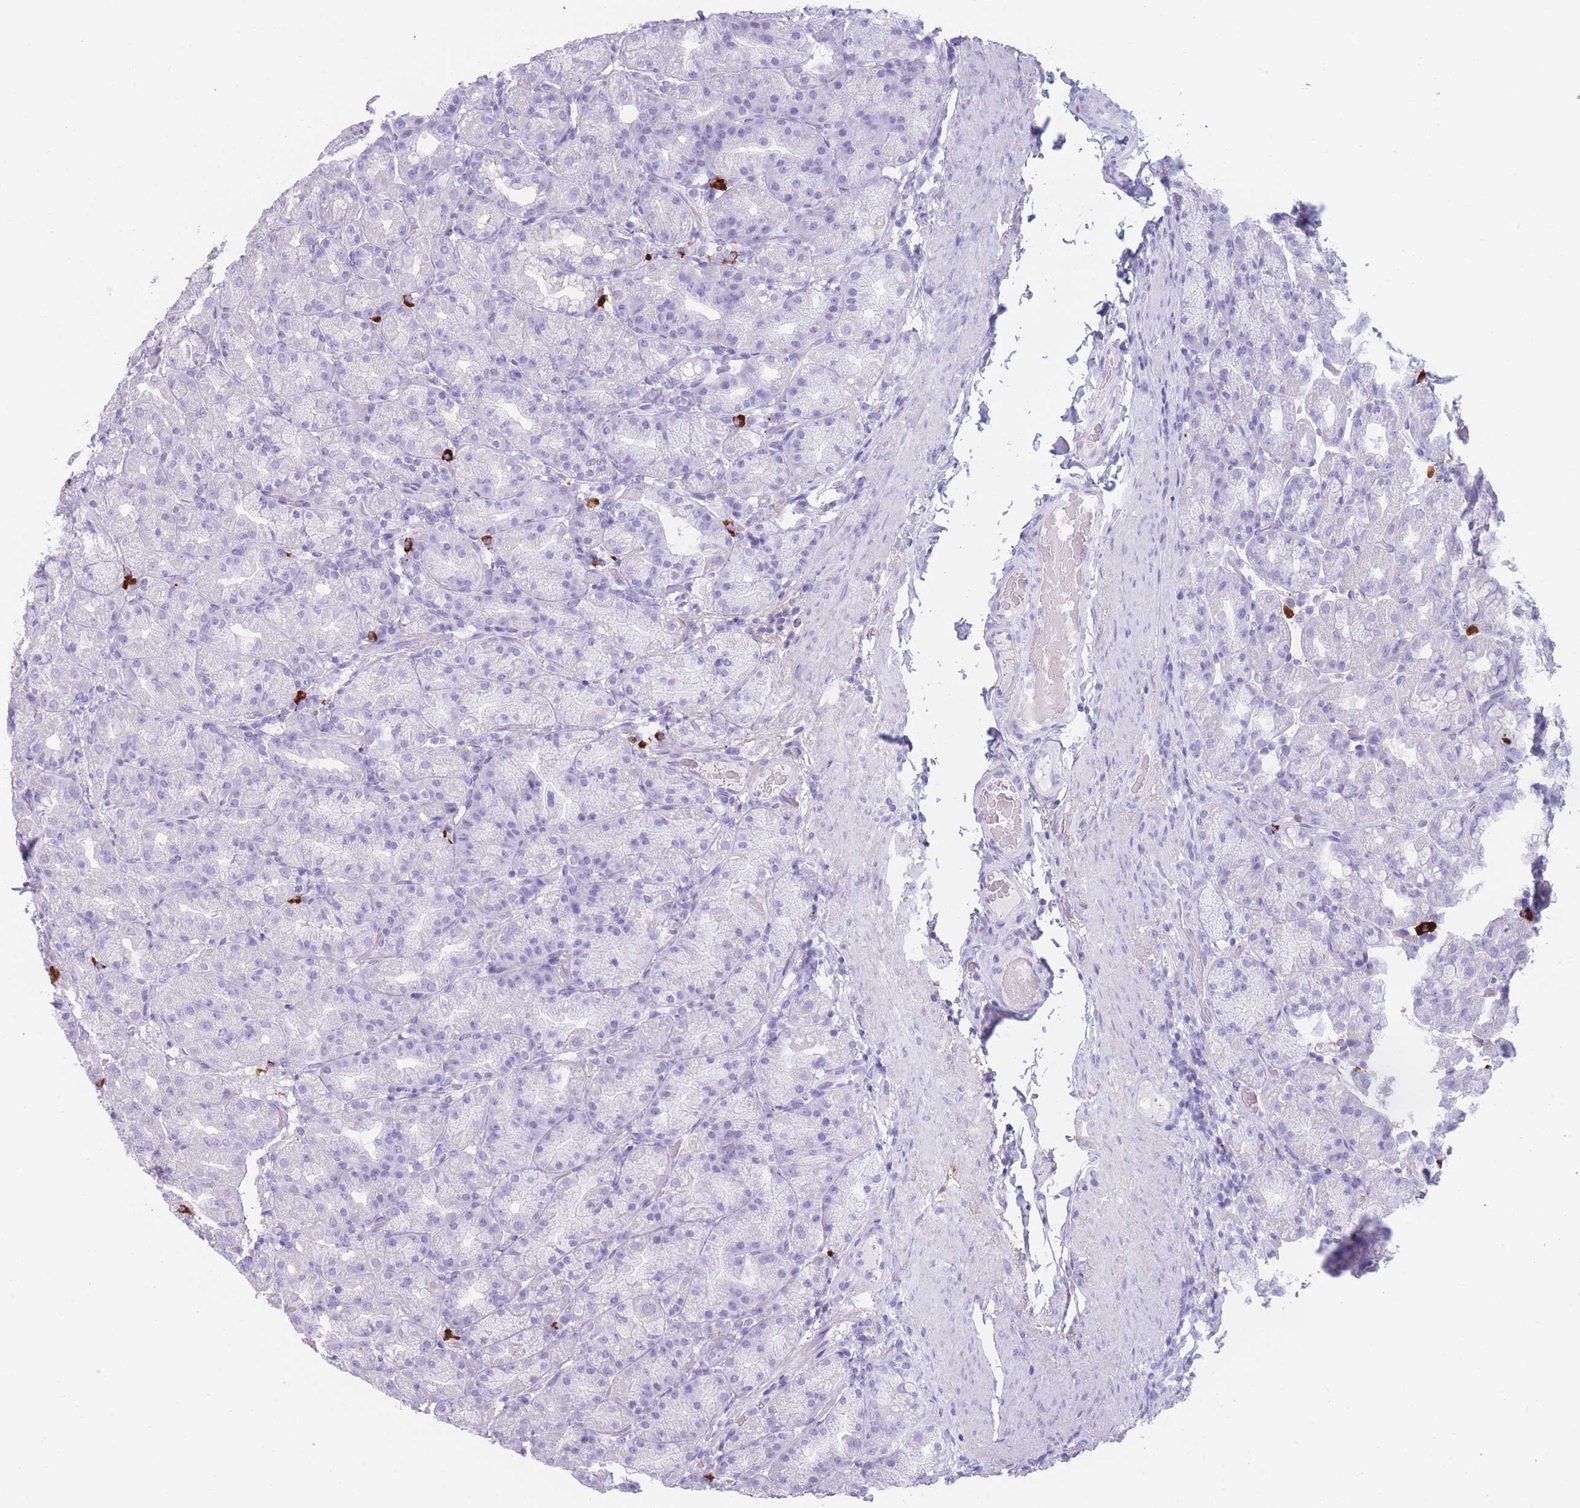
{"staining": {"intensity": "negative", "quantity": "none", "location": "none"}, "tissue": "stomach", "cell_type": "Glandular cells", "image_type": "normal", "snomed": [{"axis": "morphology", "description": "Normal tissue, NOS"}, {"axis": "topography", "description": "Stomach, upper"}, {"axis": "topography", "description": "Stomach"}], "caption": "Protein analysis of normal stomach reveals no significant staining in glandular cells.", "gene": "TNFSF11", "patient": {"sex": "male", "age": 68}}